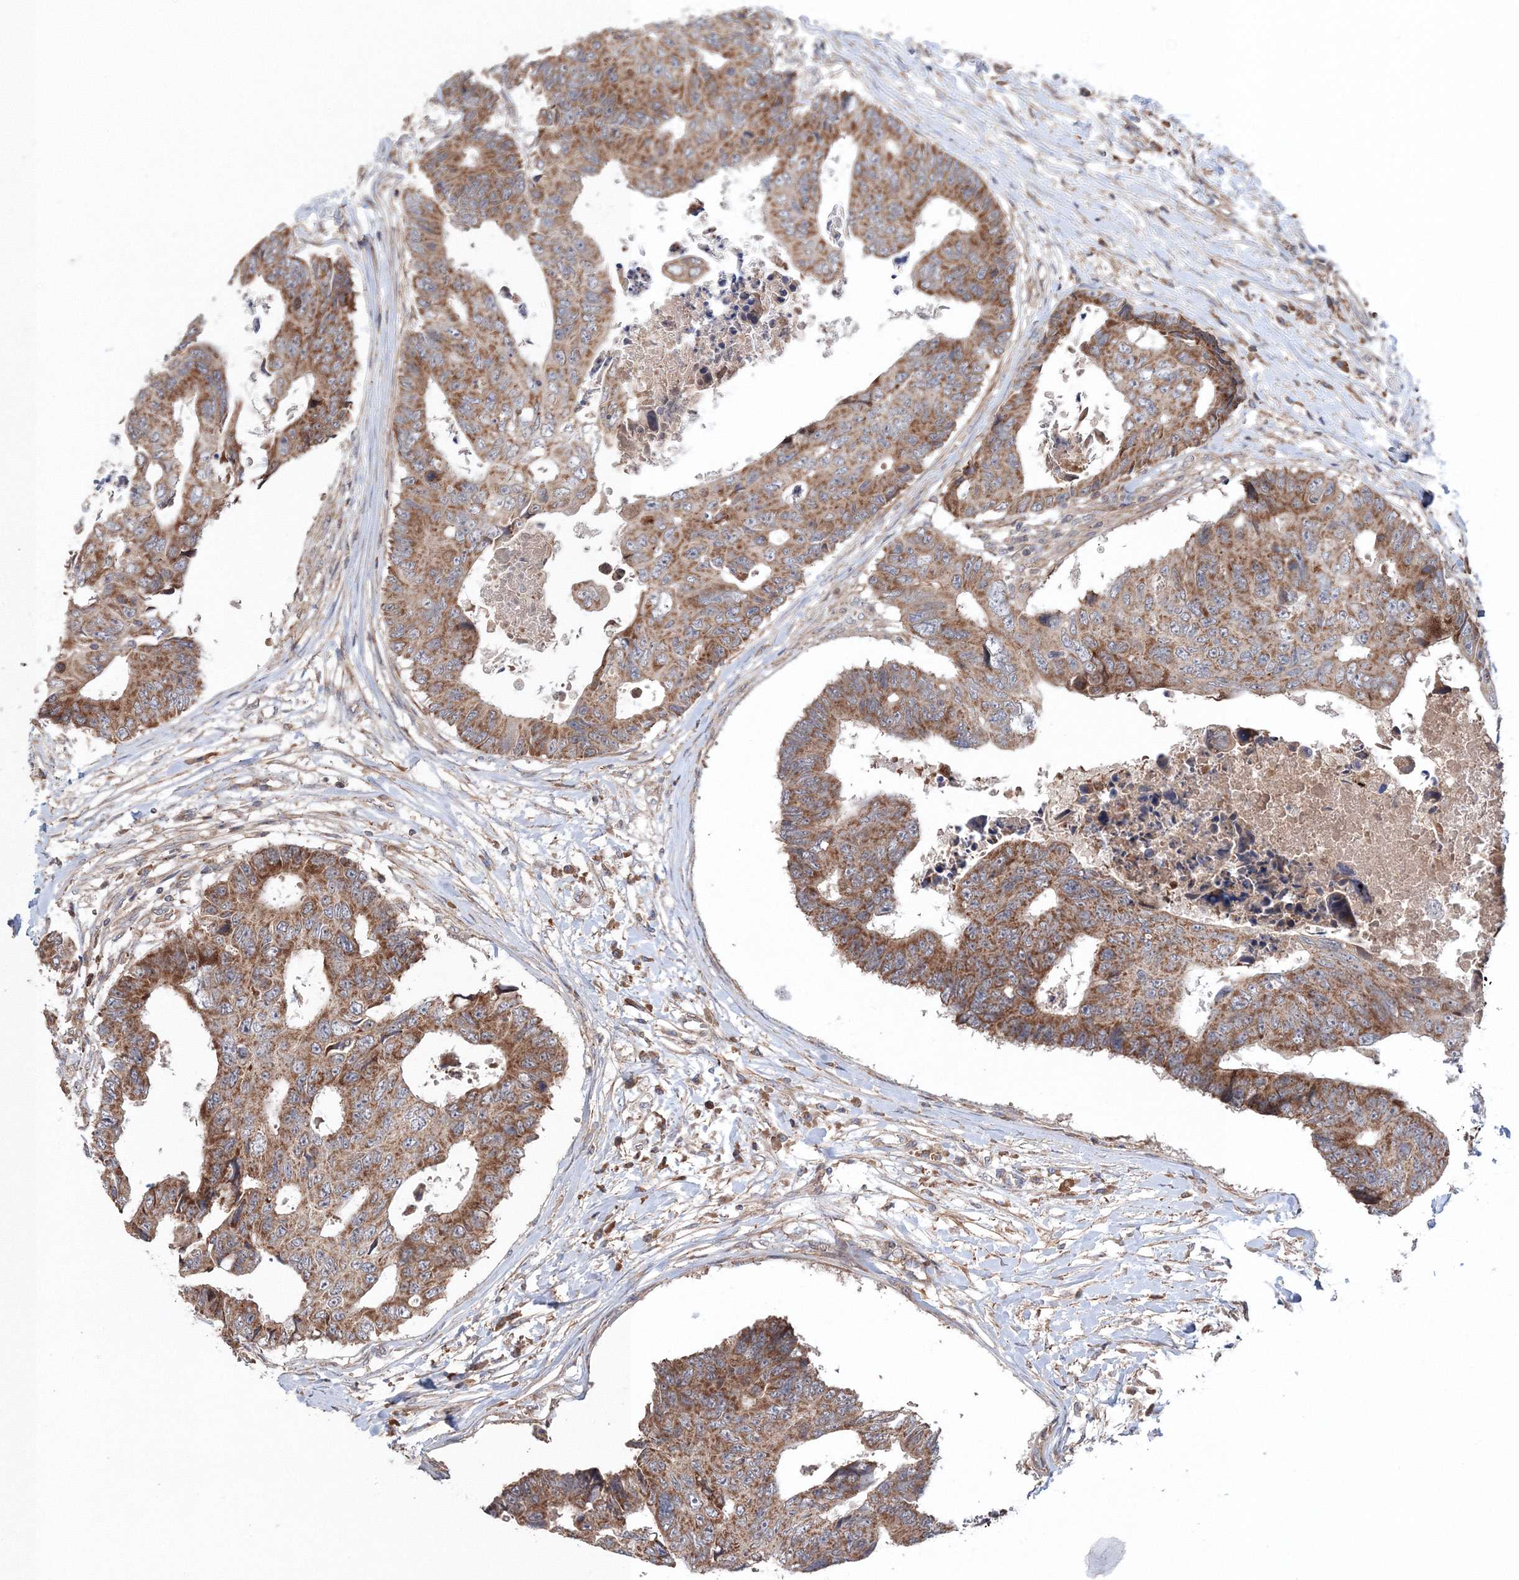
{"staining": {"intensity": "moderate", "quantity": ">75%", "location": "cytoplasmic/membranous"}, "tissue": "colorectal cancer", "cell_type": "Tumor cells", "image_type": "cancer", "snomed": [{"axis": "morphology", "description": "Adenocarcinoma, NOS"}, {"axis": "topography", "description": "Rectum"}], "caption": "The histopathology image shows a brown stain indicating the presence of a protein in the cytoplasmic/membranous of tumor cells in colorectal adenocarcinoma.", "gene": "NOA1", "patient": {"sex": "male", "age": 84}}